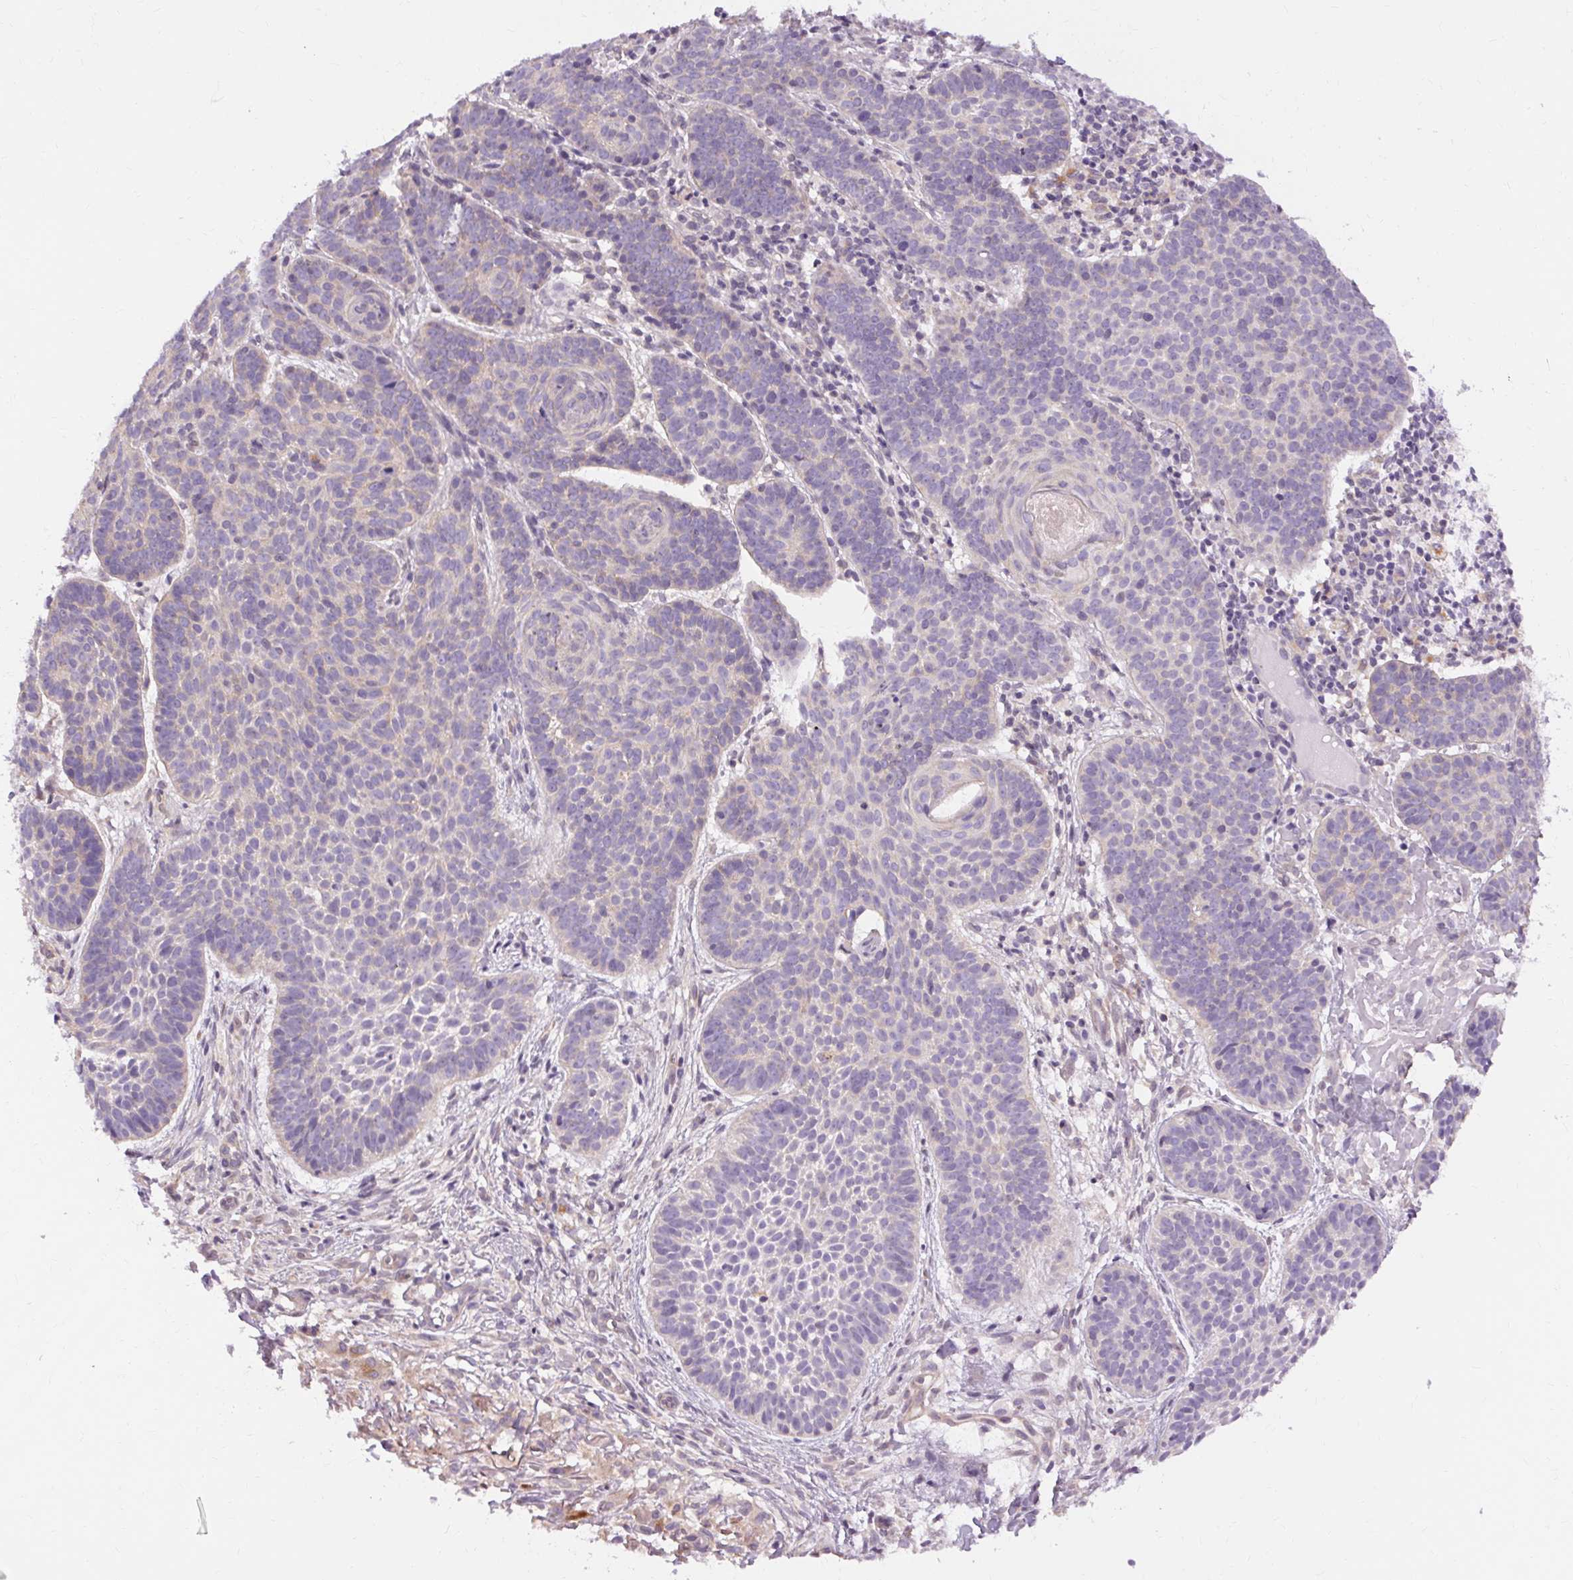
{"staining": {"intensity": "negative", "quantity": "none", "location": "none"}, "tissue": "skin cancer", "cell_type": "Tumor cells", "image_type": "cancer", "snomed": [{"axis": "morphology", "description": "Basal cell carcinoma"}, {"axis": "topography", "description": "Skin"}], "caption": "High magnification brightfield microscopy of skin cancer (basal cell carcinoma) stained with DAB (brown) and counterstained with hematoxylin (blue): tumor cells show no significant positivity.", "gene": "TM6SF1", "patient": {"sex": "male", "age": 72}}